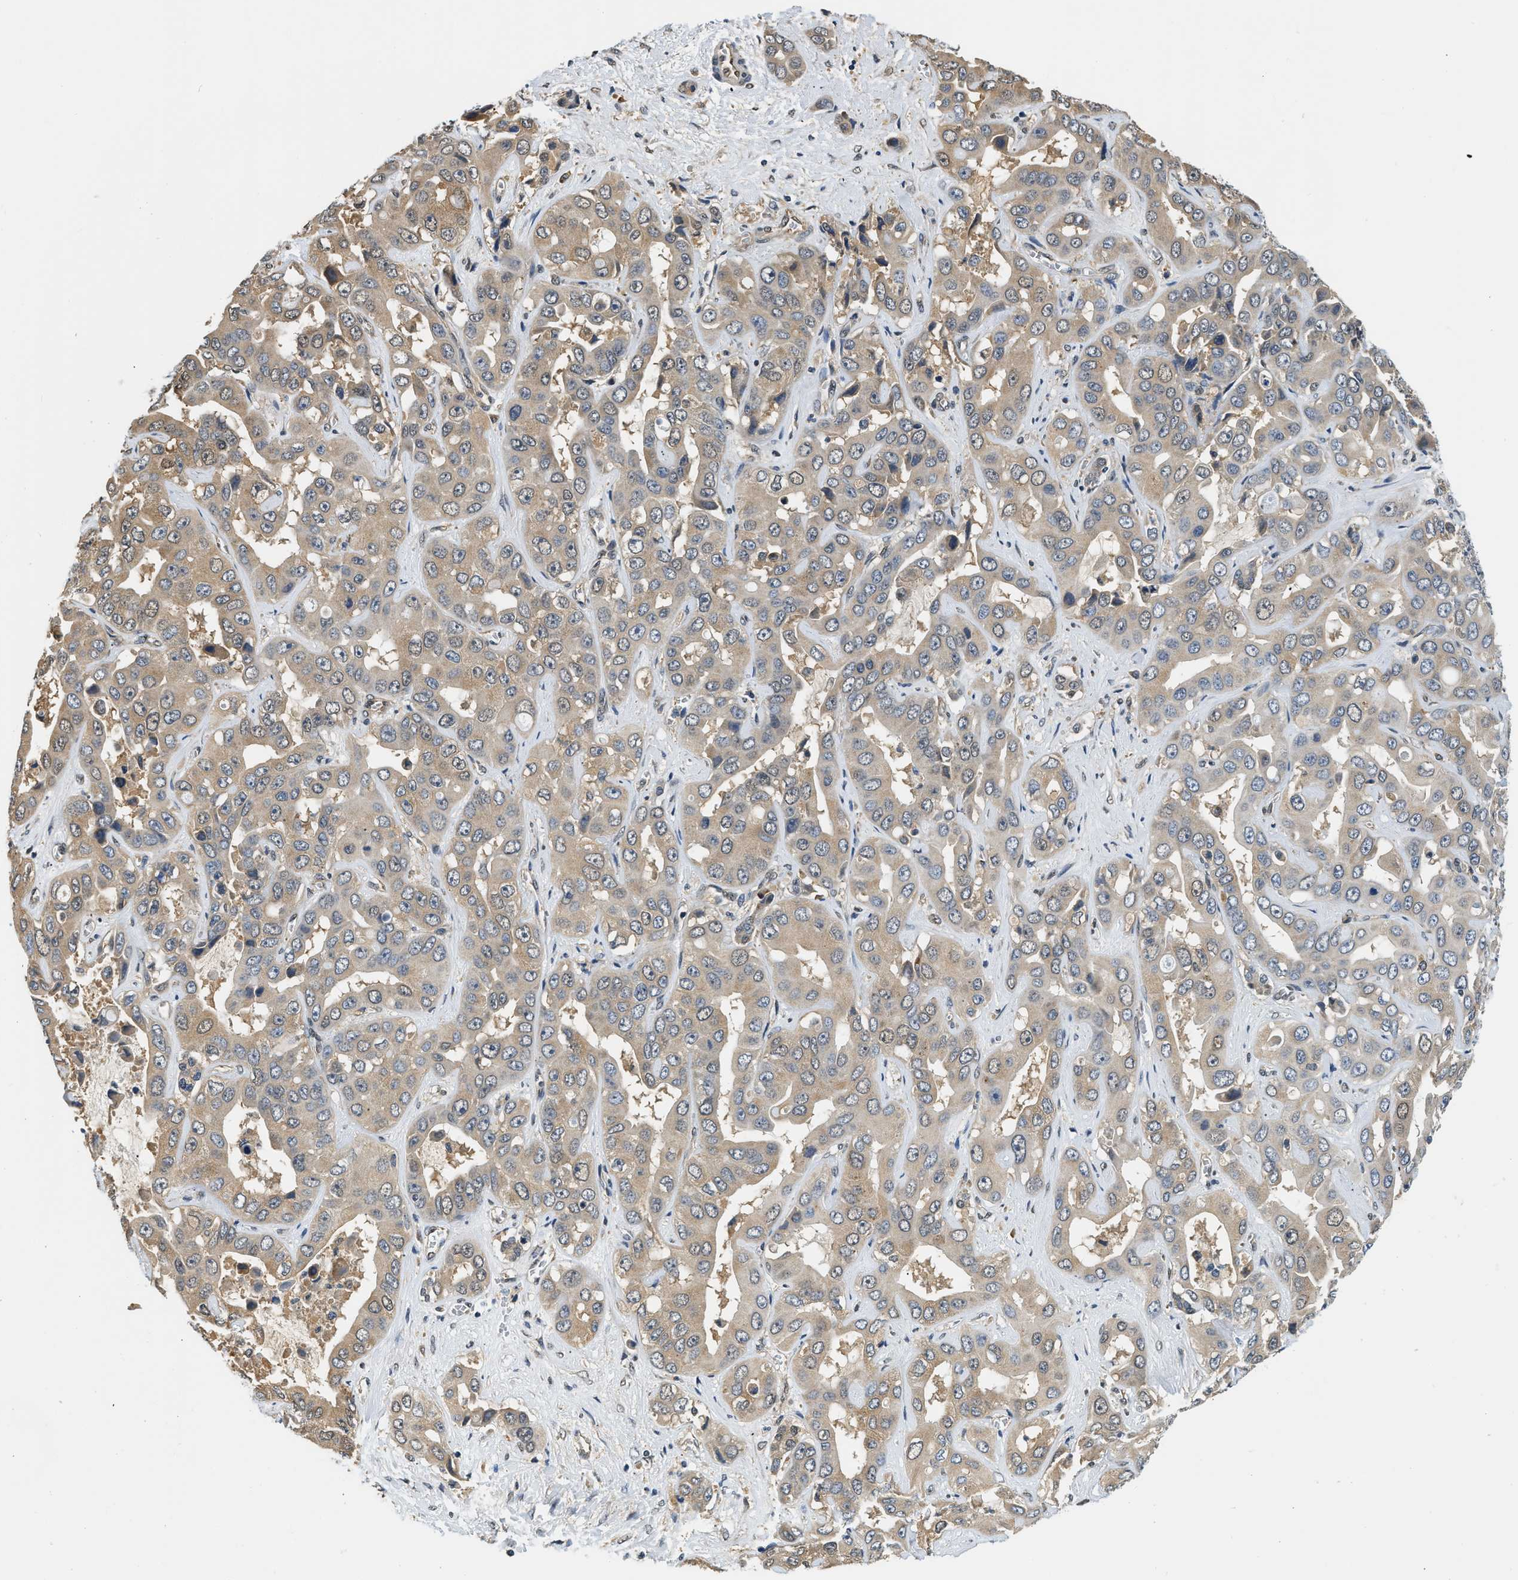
{"staining": {"intensity": "weak", "quantity": ">75%", "location": "cytoplasmic/membranous"}, "tissue": "liver cancer", "cell_type": "Tumor cells", "image_type": "cancer", "snomed": [{"axis": "morphology", "description": "Cholangiocarcinoma"}, {"axis": "topography", "description": "Liver"}], "caption": "Weak cytoplasmic/membranous expression for a protein is present in about >75% of tumor cells of liver cancer (cholangiocarcinoma) using immunohistochemistry.", "gene": "BCL7C", "patient": {"sex": "female", "age": 52}}